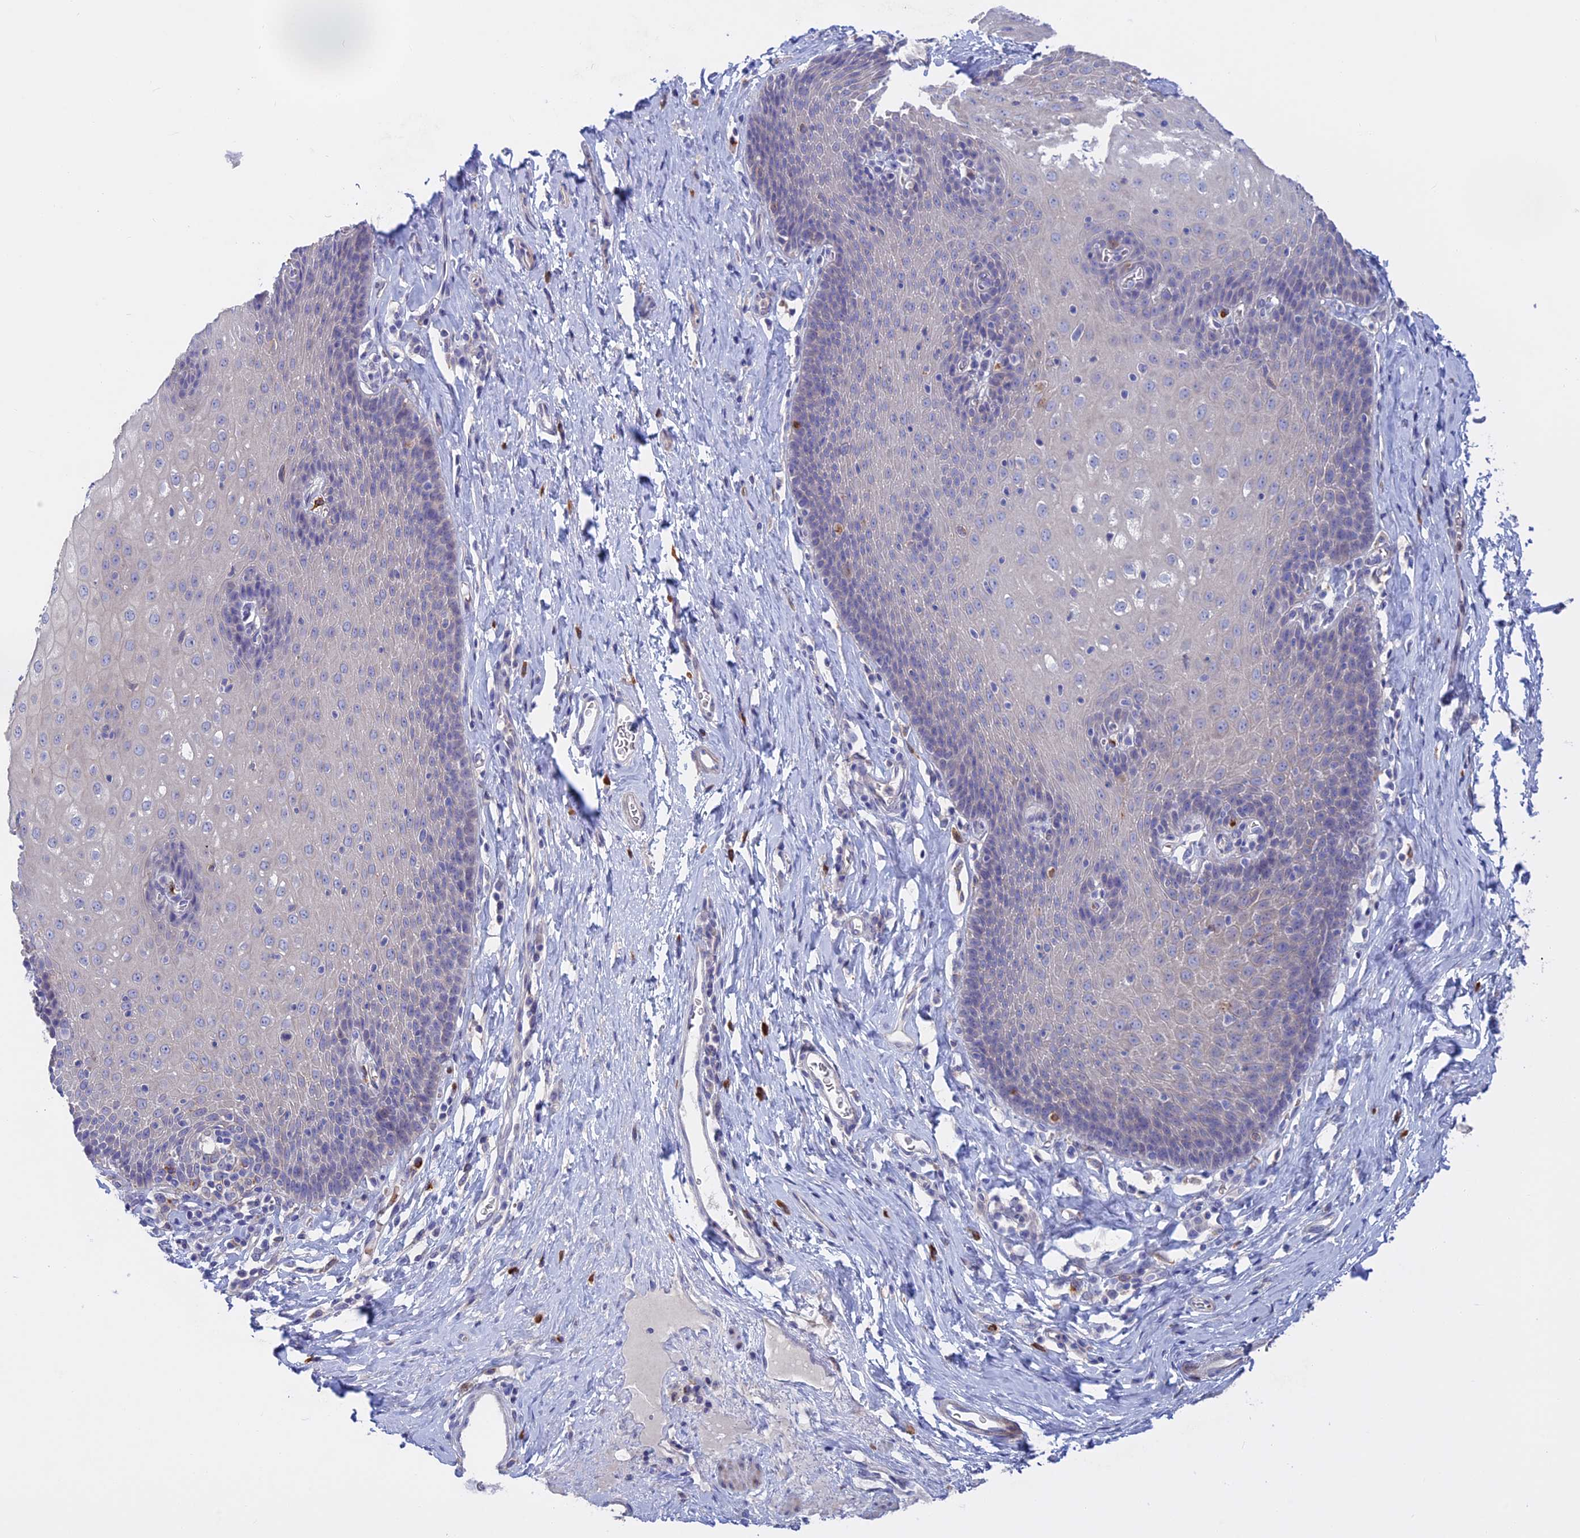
{"staining": {"intensity": "weak", "quantity": "<25%", "location": "cytoplasmic/membranous"}, "tissue": "esophagus", "cell_type": "Squamous epithelial cells", "image_type": "normal", "snomed": [{"axis": "morphology", "description": "Normal tissue, NOS"}, {"axis": "topography", "description": "Esophagus"}], "caption": "The immunohistochemistry histopathology image has no significant positivity in squamous epithelial cells of esophagus. (DAB (3,3'-diaminobenzidine) IHC visualized using brightfield microscopy, high magnification).", "gene": "SLC2A6", "patient": {"sex": "female", "age": 61}}